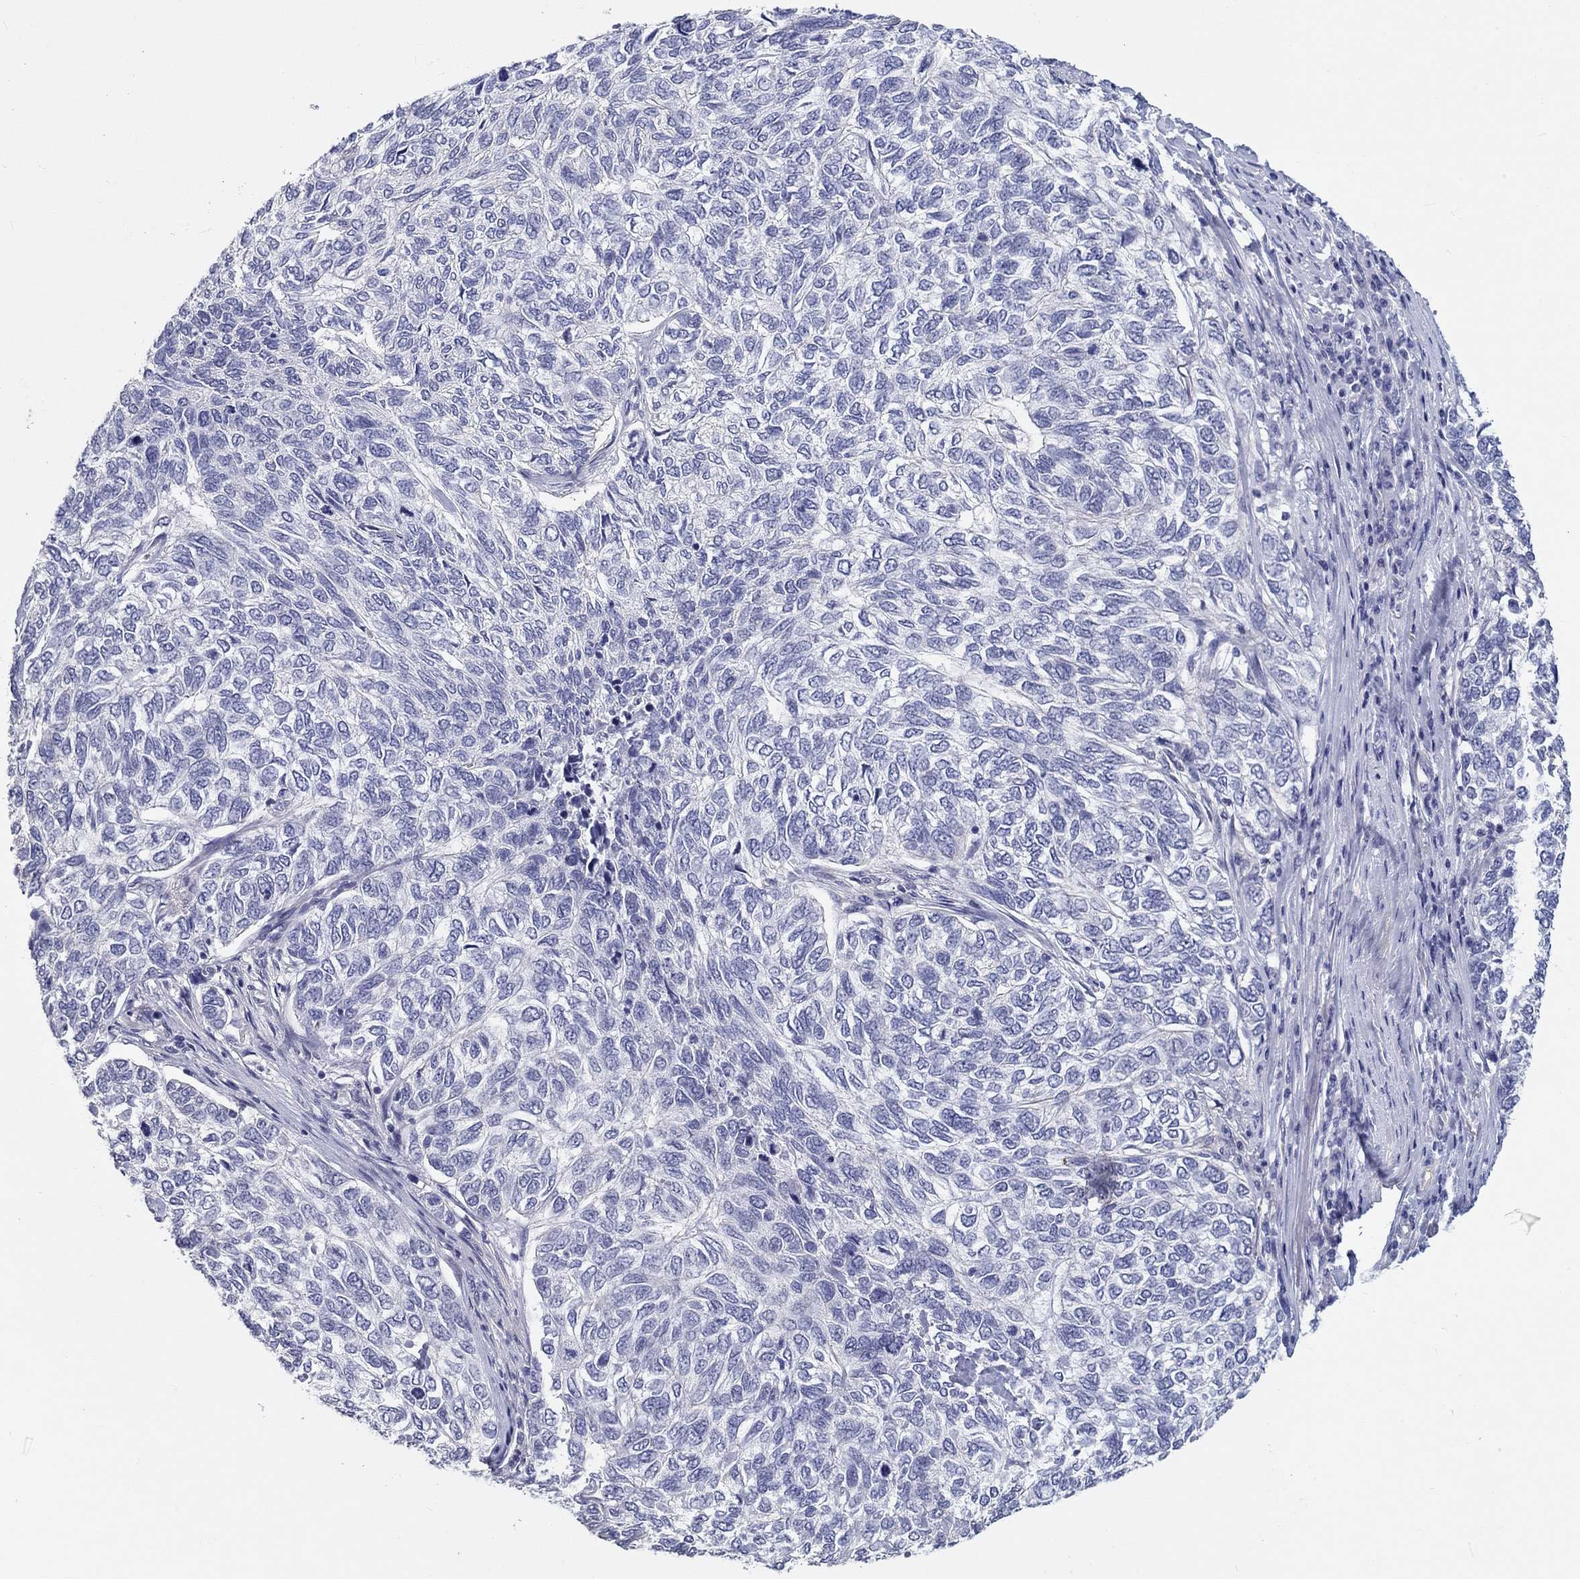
{"staining": {"intensity": "negative", "quantity": "none", "location": "none"}, "tissue": "skin cancer", "cell_type": "Tumor cells", "image_type": "cancer", "snomed": [{"axis": "morphology", "description": "Basal cell carcinoma"}, {"axis": "topography", "description": "Skin"}], "caption": "Skin cancer was stained to show a protein in brown. There is no significant expression in tumor cells. (Immunohistochemistry, brightfield microscopy, high magnification).", "gene": "CRYGD", "patient": {"sex": "female", "age": 65}}